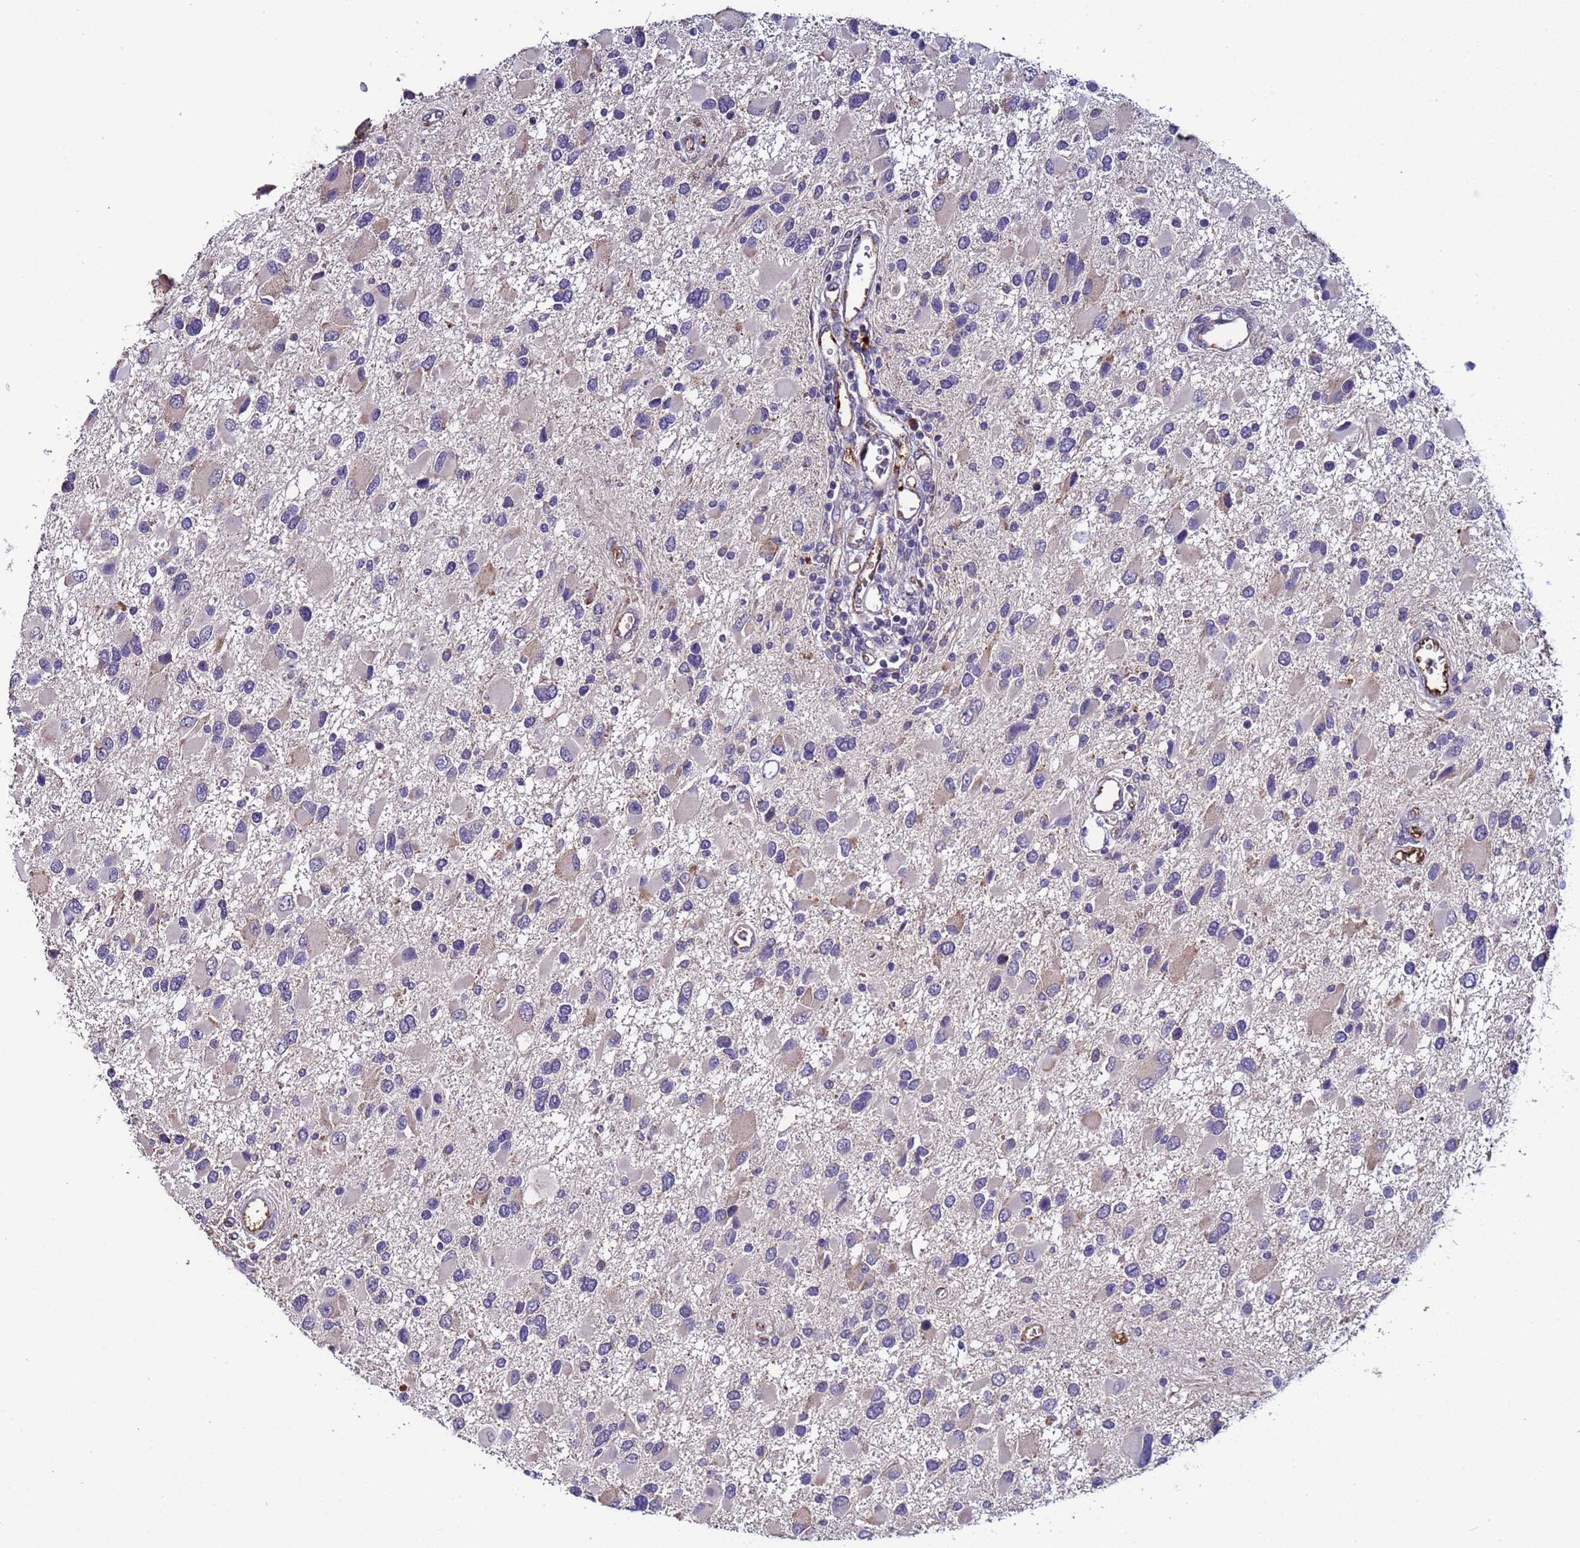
{"staining": {"intensity": "weak", "quantity": "<25%", "location": "cytoplasmic/membranous"}, "tissue": "glioma", "cell_type": "Tumor cells", "image_type": "cancer", "snomed": [{"axis": "morphology", "description": "Glioma, malignant, High grade"}, {"axis": "topography", "description": "Brain"}], "caption": "Immunohistochemistry (IHC) of human malignant glioma (high-grade) reveals no expression in tumor cells.", "gene": "ZNF248", "patient": {"sex": "male", "age": 53}}